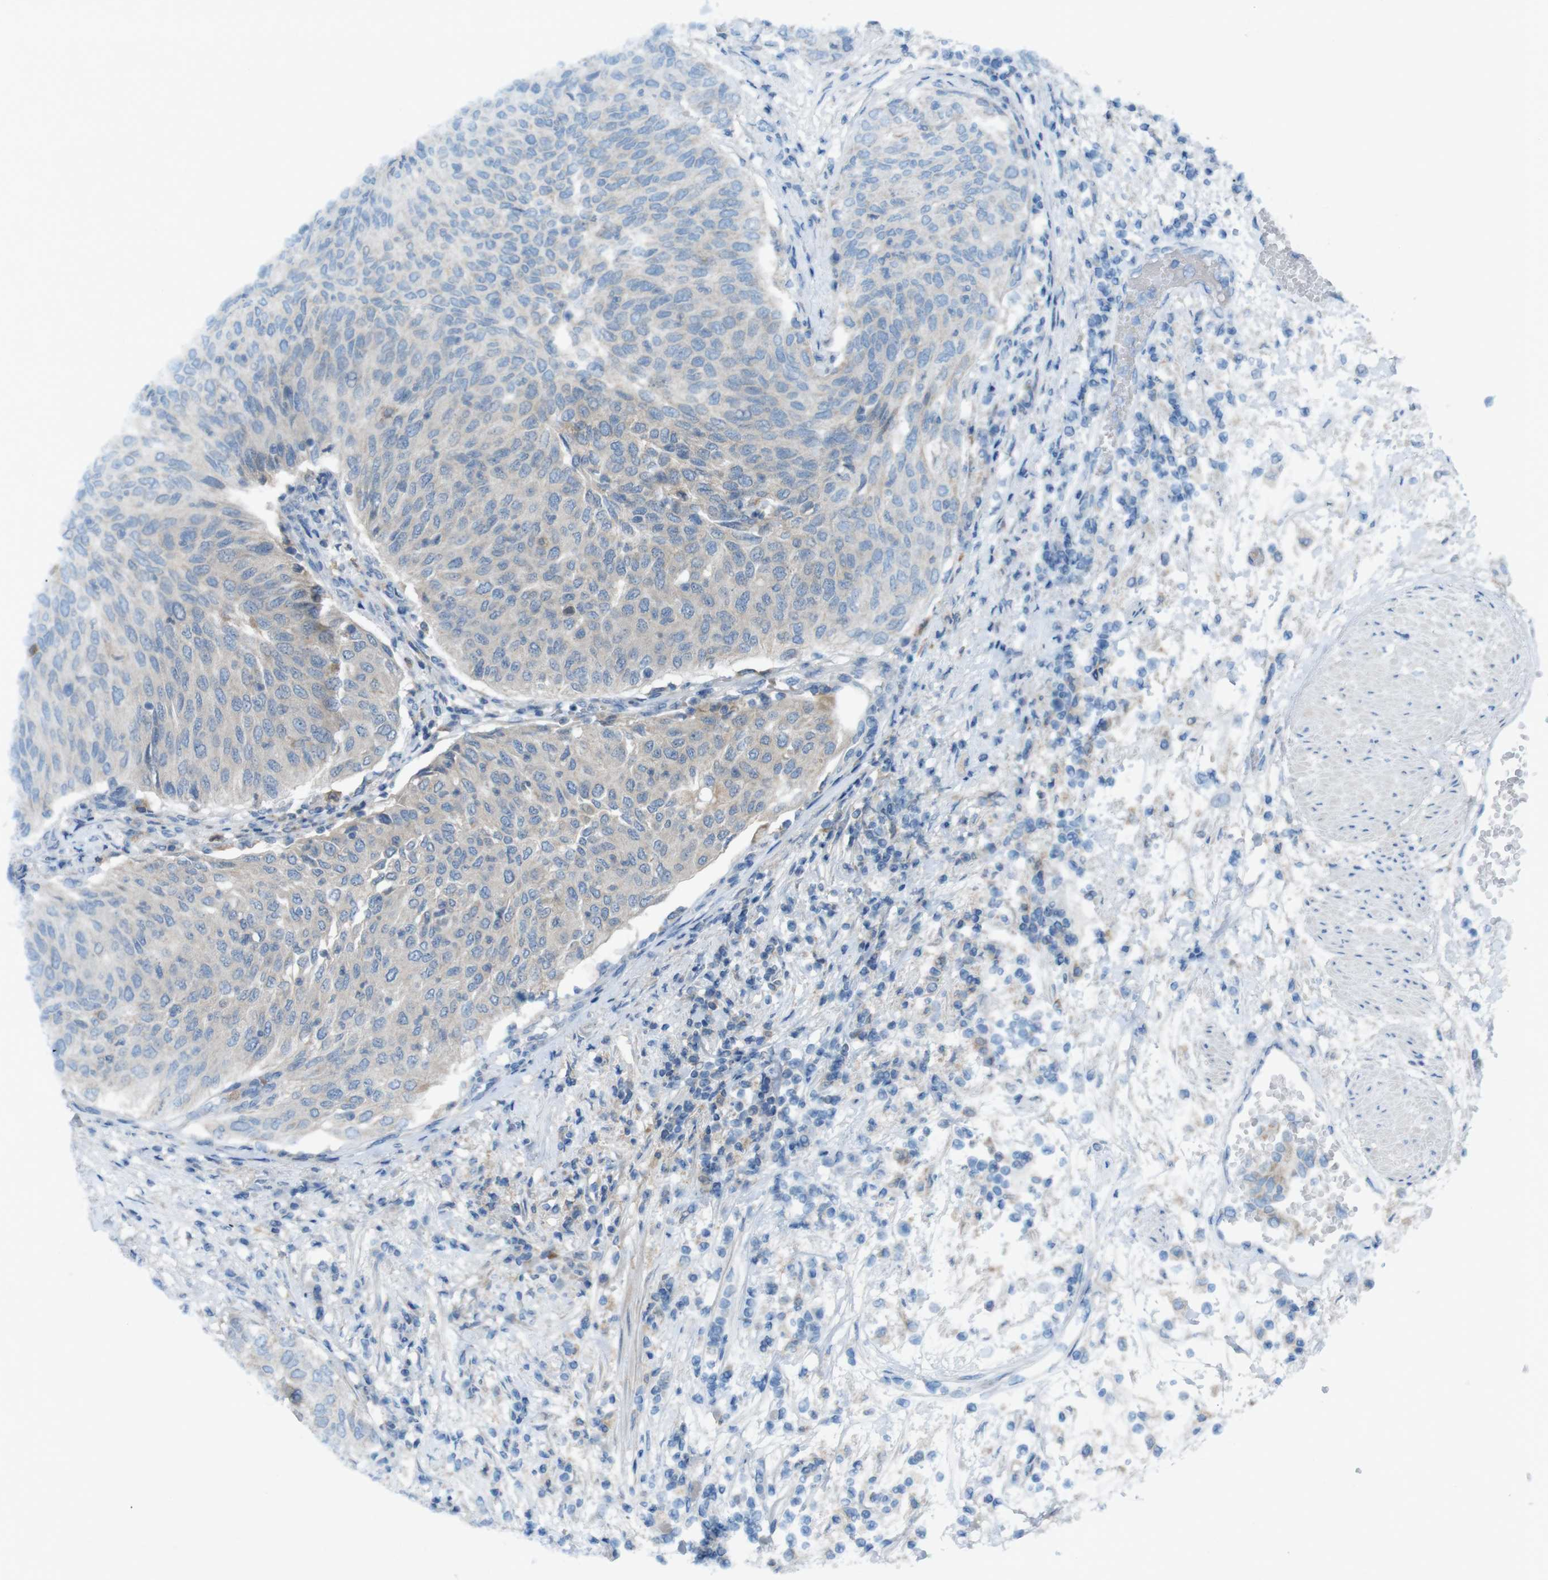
{"staining": {"intensity": "negative", "quantity": "none", "location": "none"}, "tissue": "urothelial cancer", "cell_type": "Tumor cells", "image_type": "cancer", "snomed": [{"axis": "morphology", "description": "Urothelial carcinoma, Low grade"}, {"axis": "topography", "description": "Urinary bladder"}], "caption": "IHC of urothelial cancer reveals no expression in tumor cells.", "gene": "MOGAT3", "patient": {"sex": "female", "age": 79}}